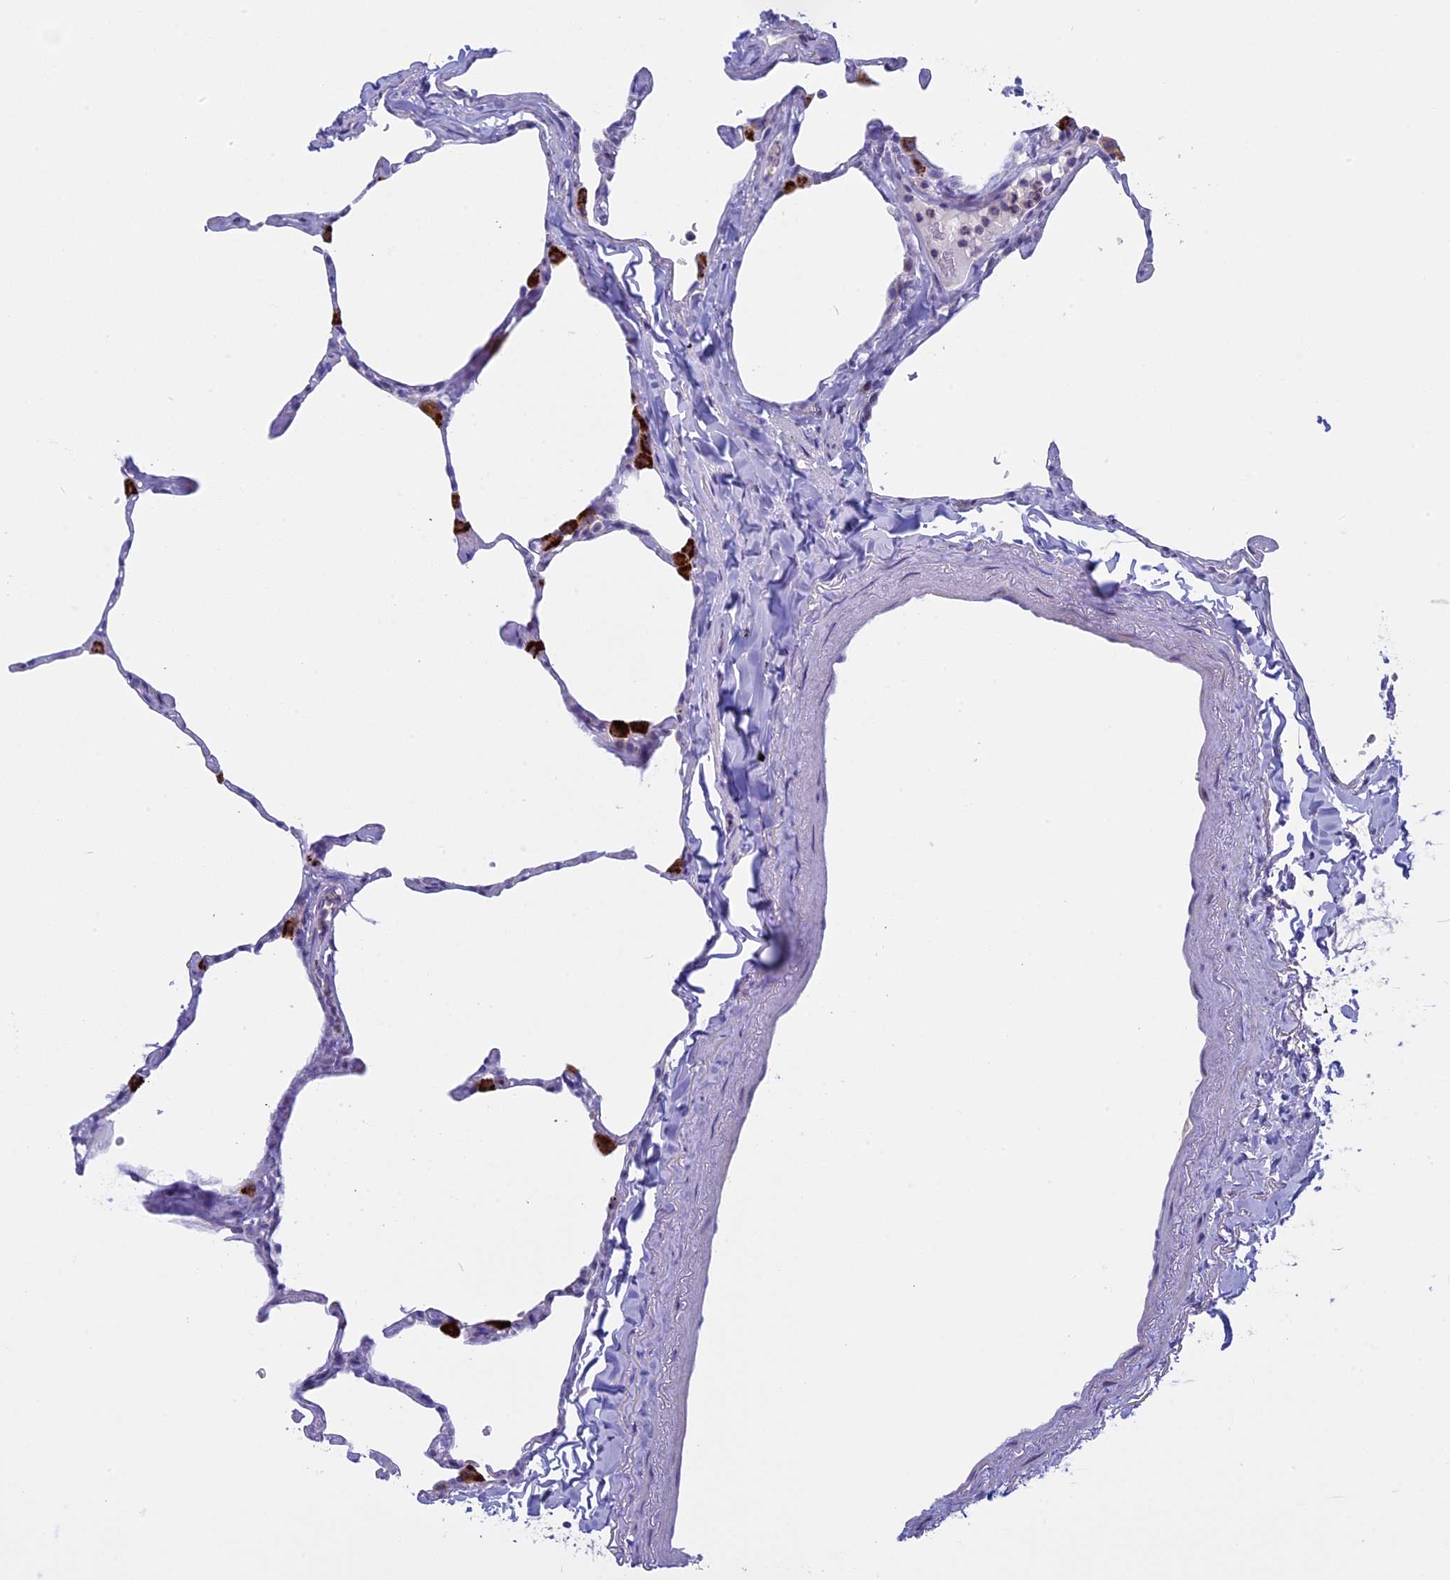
{"staining": {"intensity": "negative", "quantity": "none", "location": "none"}, "tissue": "lung", "cell_type": "Alveolar cells", "image_type": "normal", "snomed": [{"axis": "morphology", "description": "Normal tissue, NOS"}, {"axis": "topography", "description": "Lung"}], "caption": "Immunohistochemistry (IHC) of normal human lung exhibits no staining in alveolar cells.", "gene": "ZNF563", "patient": {"sex": "male", "age": 65}}